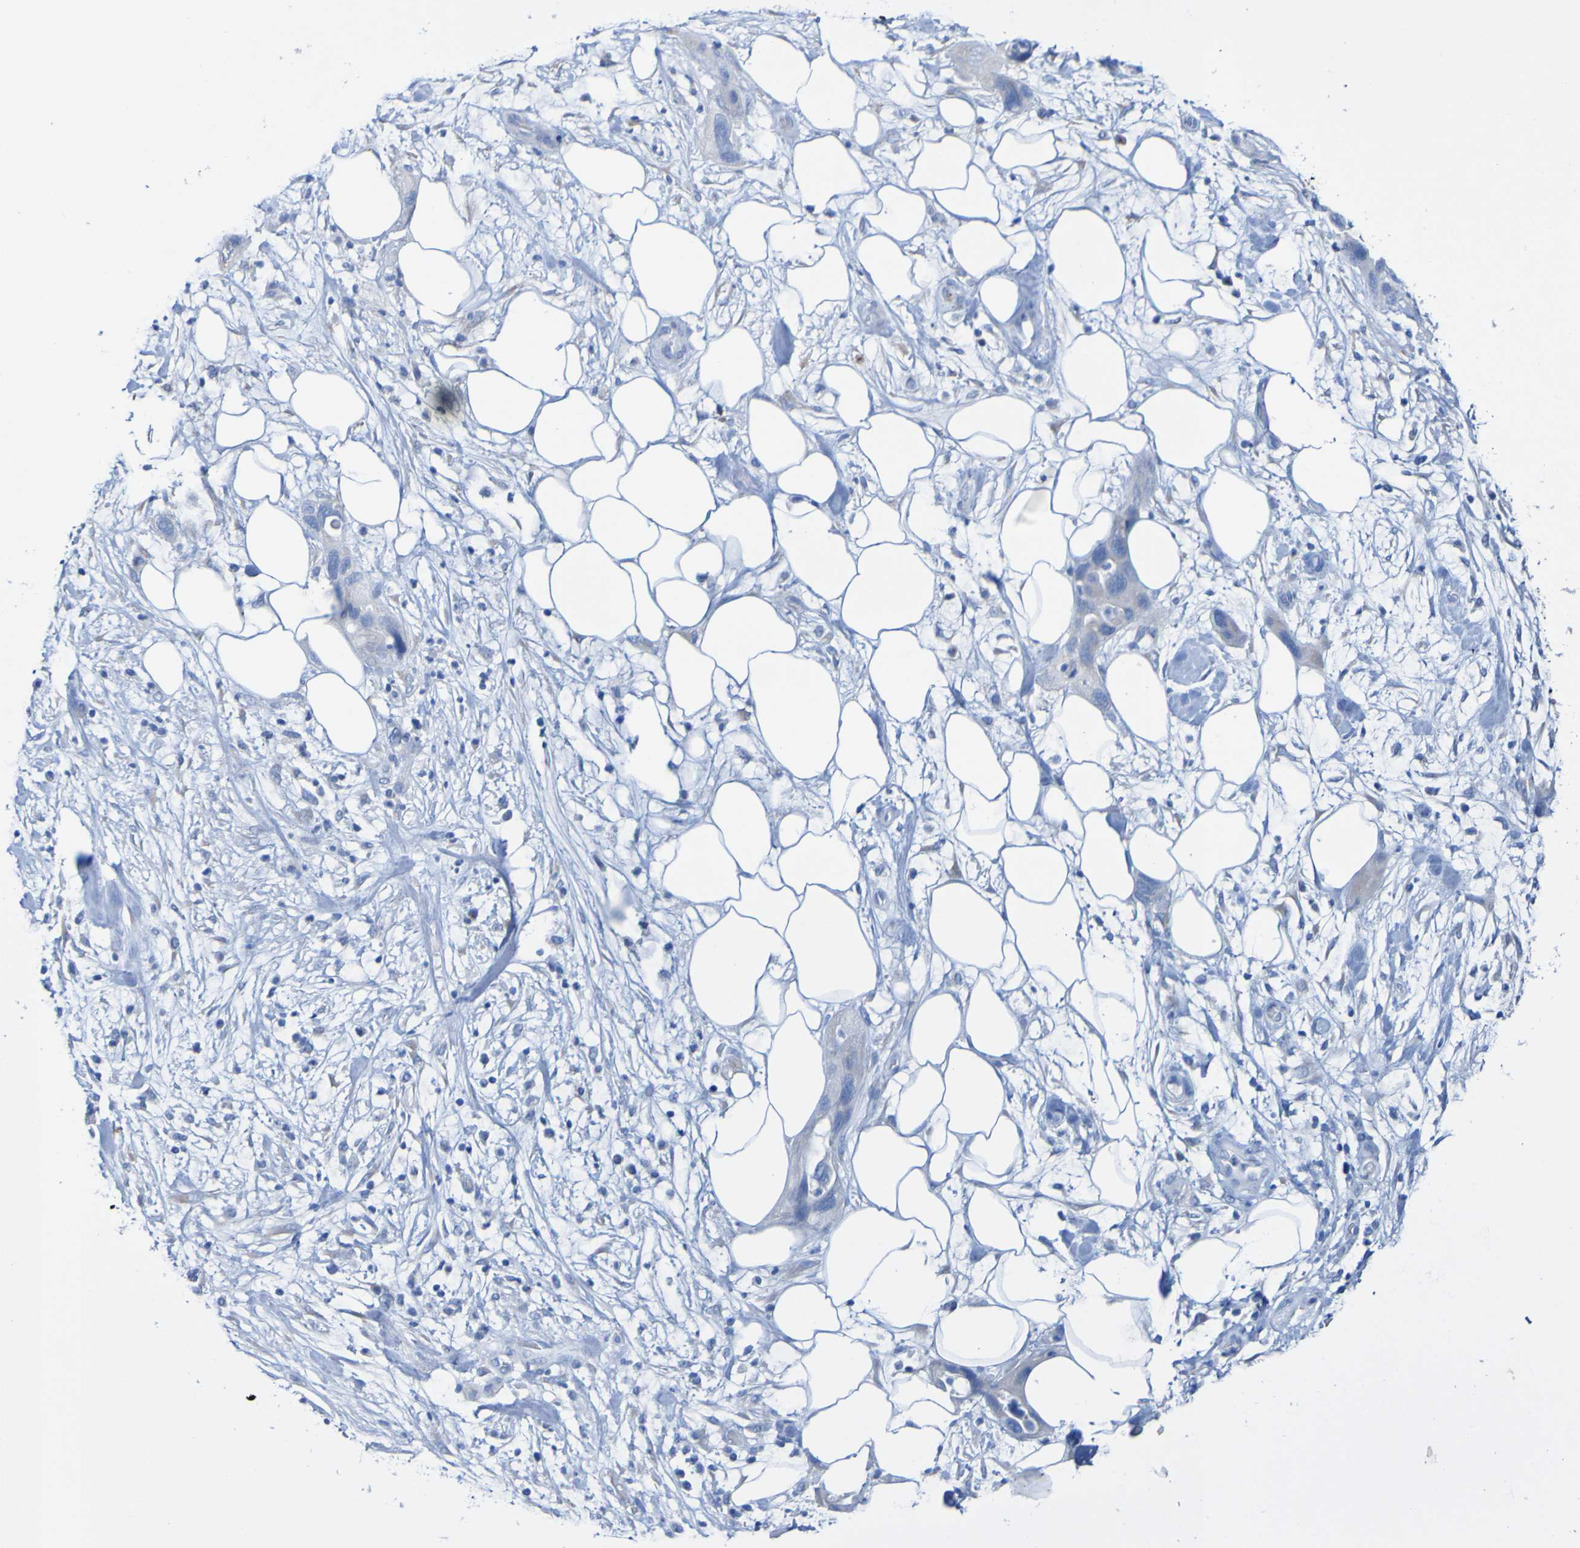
{"staining": {"intensity": "negative", "quantity": "none", "location": "none"}, "tissue": "pancreatic cancer", "cell_type": "Tumor cells", "image_type": "cancer", "snomed": [{"axis": "morphology", "description": "Adenocarcinoma, NOS"}, {"axis": "topography", "description": "Pancreas"}], "caption": "Immunohistochemistry of pancreatic adenocarcinoma exhibits no positivity in tumor cells. The staining was performed using DAB (3,3'-diaminobenzidine) to visualize the protein expression in brown, while the nuclei were stained in blue with hematoxylin (Magnification: 20x).", "gene": "ACMSD", "patient": {"sex": "female", "age": 71}}